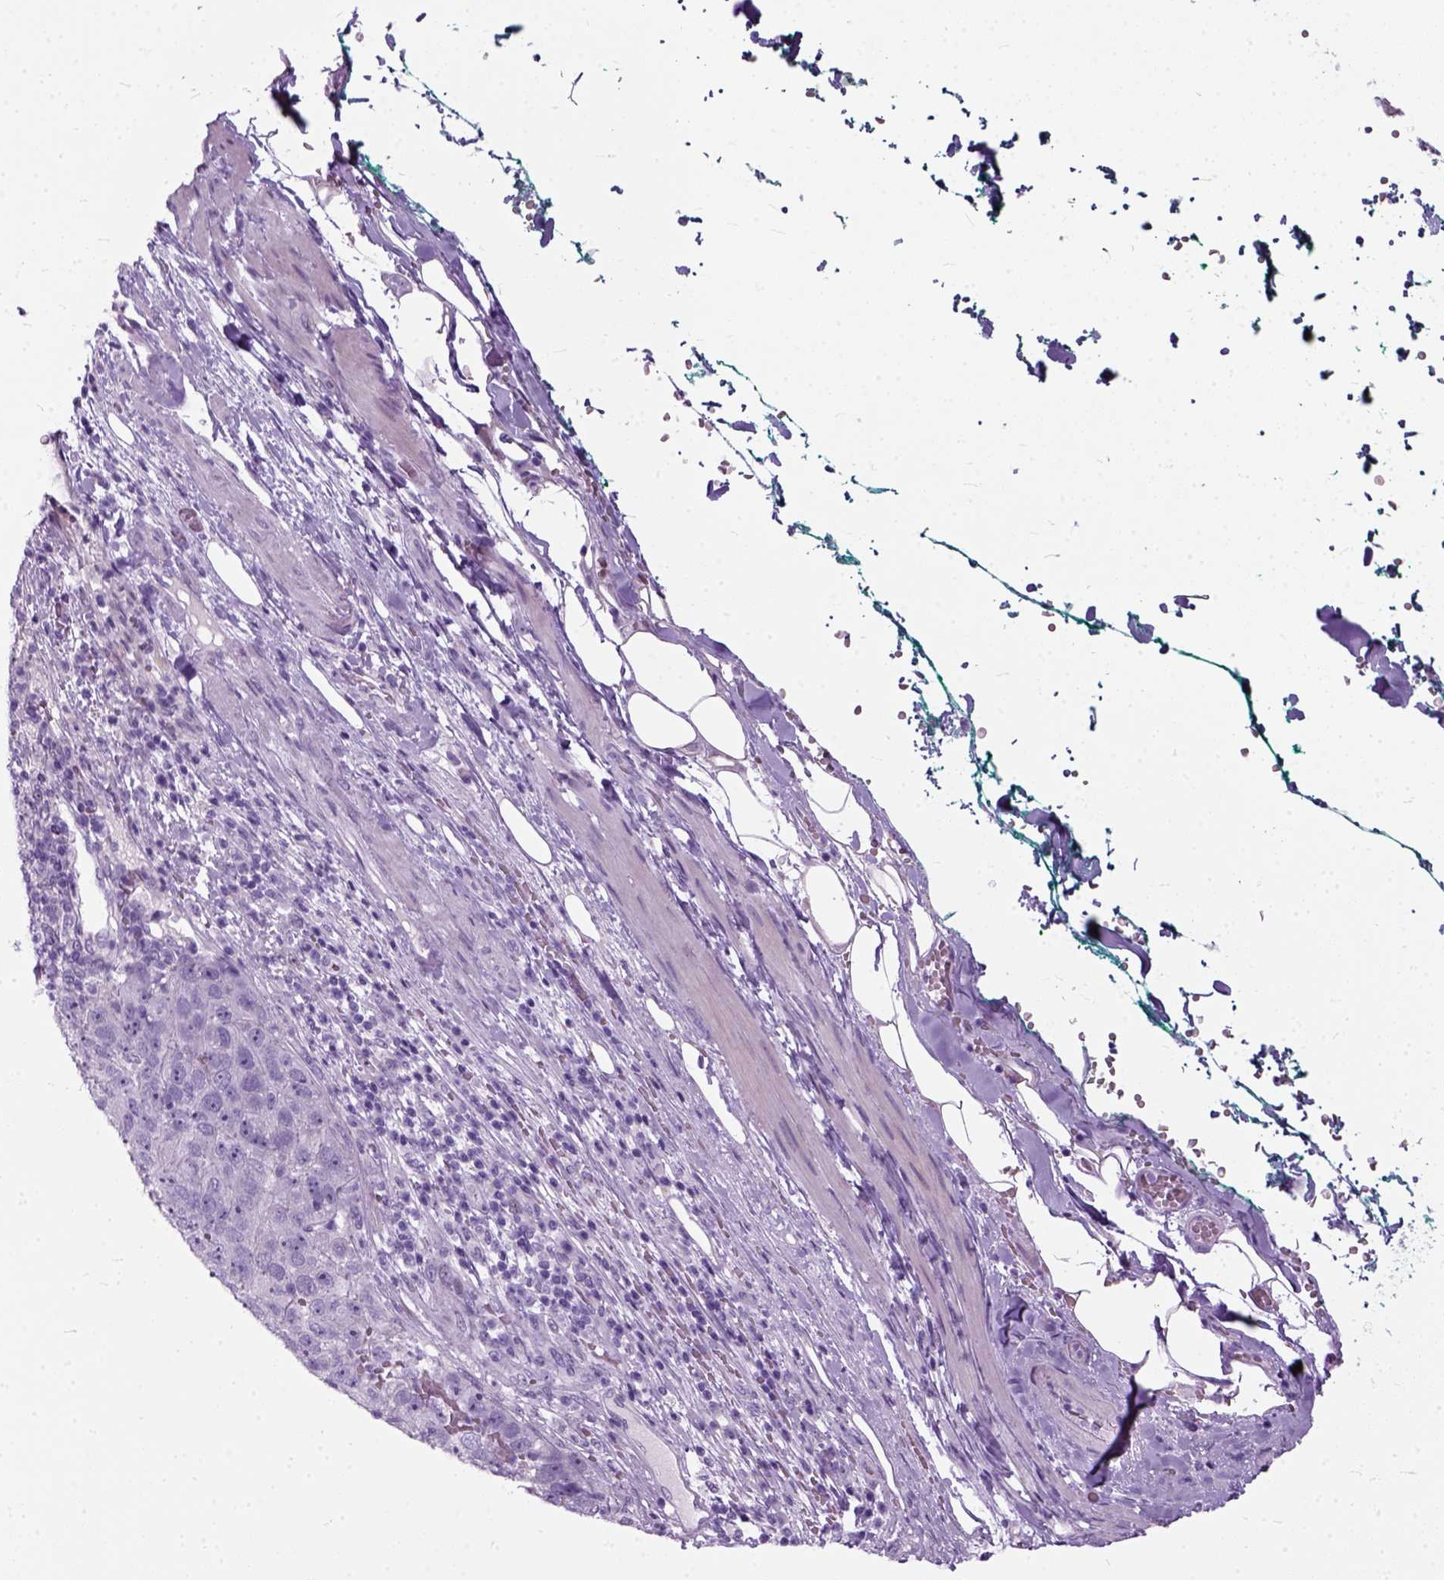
{"staining": {"intensity": "negative", "quantity": "none", "location": "none"}, "tissue": "pancreatic cancer", "cell_type": "Tumor cells", "image_type": "cancer", "snomed": [{"axis": "morphology", "description": "Adenocarcinoma, NOS"}, {"axis": "topography", "description": "Pancreas"}], "caption": "This photomicrograph is of pancreatic cancer (adenocarcinoma) stained with immunohistochemistry to label a protein in brown with the nuclei are counter-stained blue. There is no staining in tumor cells. (DAB immunohistochemistry (IHC), high magnification).", "gene": "AXDND1", "patient": {"sex": "female", "age": 61}}